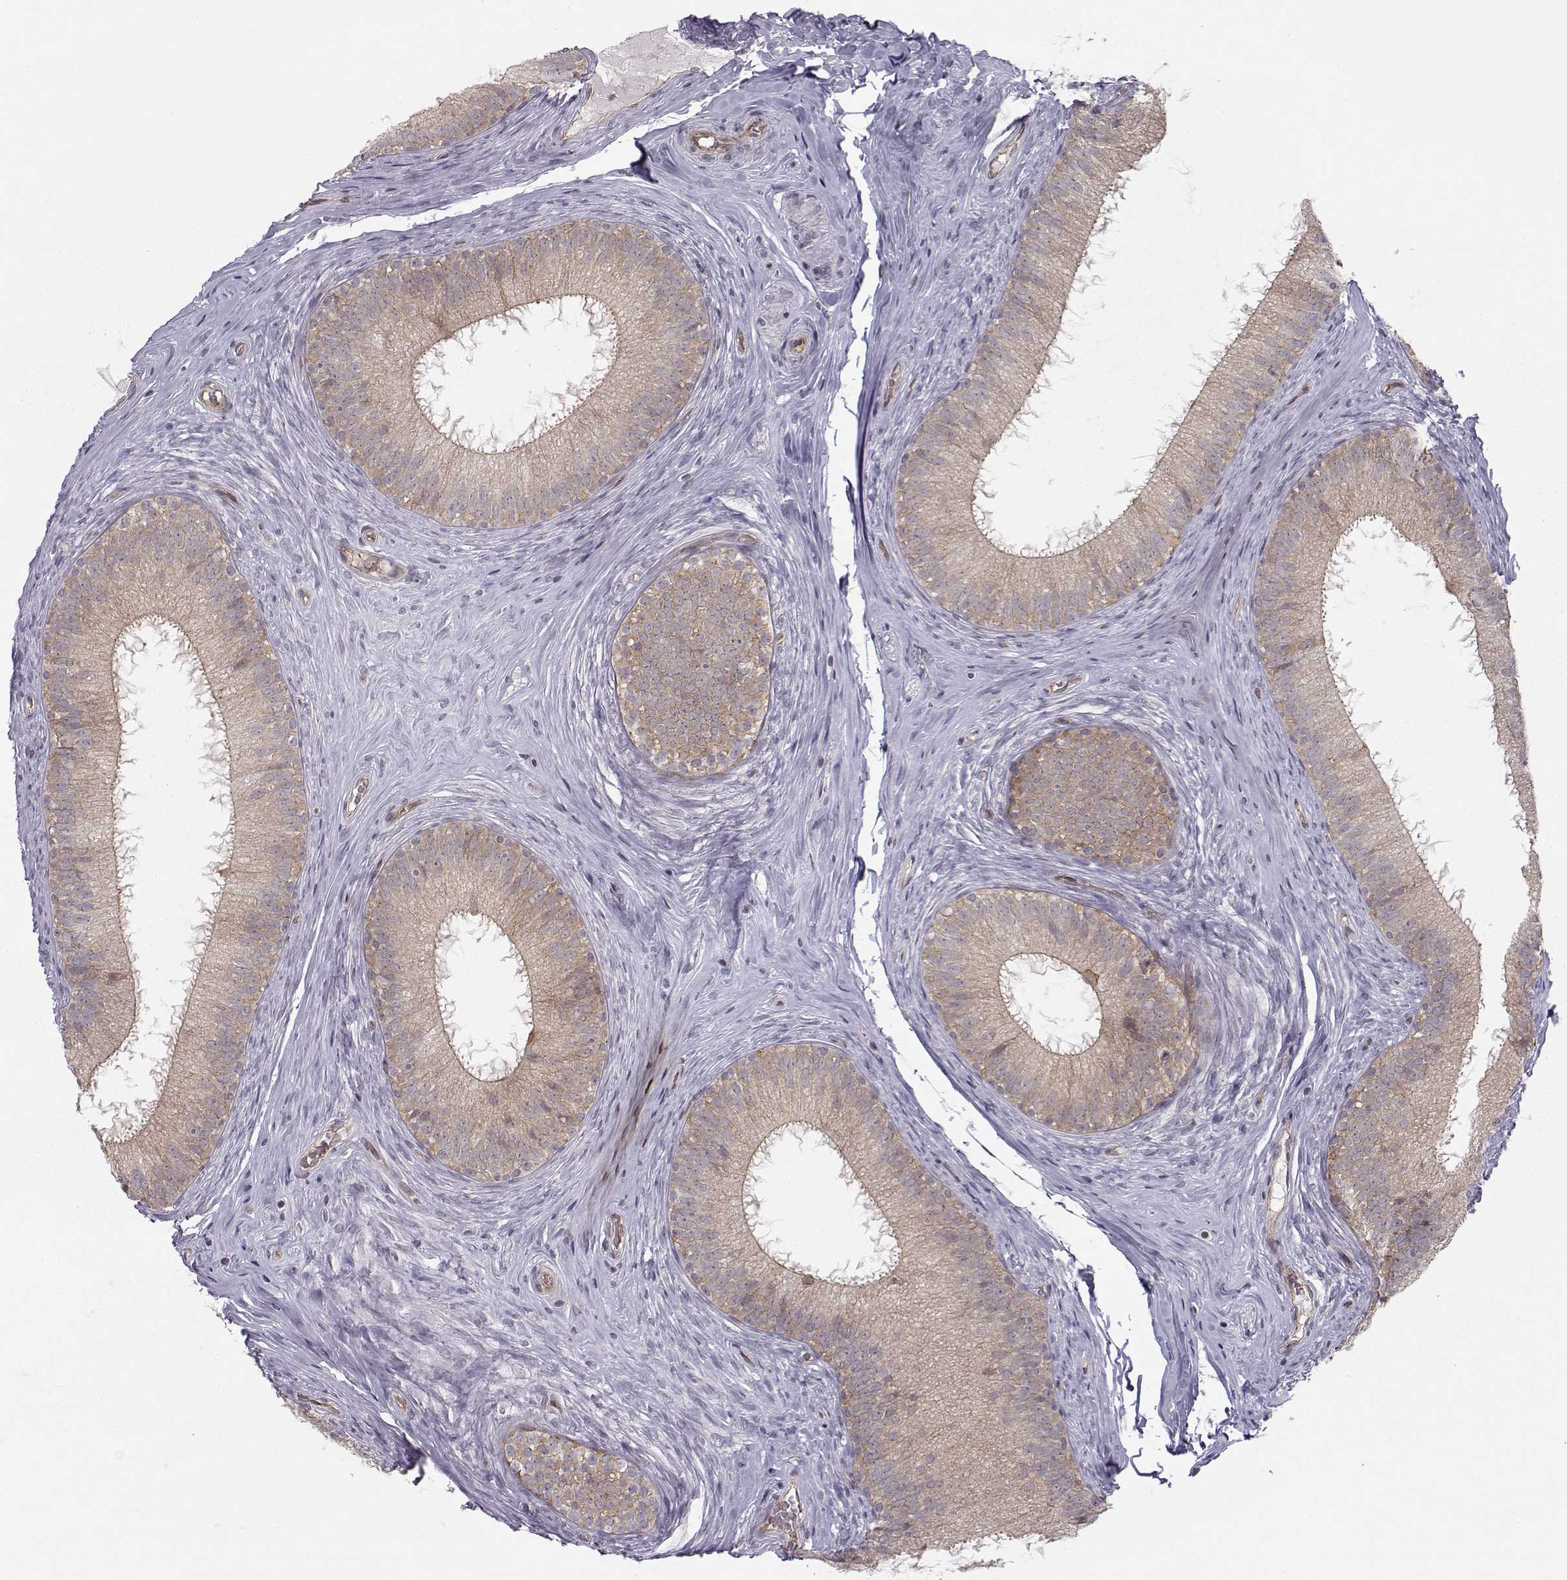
{"staining": {"intensity": "weak", "quantity": ">75%", "location": "cytoplasmic/membranous"}, "tissue": "epididymis", "cell_type": "Glandular cells", "image_type": "normal", "snomed": [{"axis": "morphology", "description": "Normal tissue, NOS"}, {"axis": "morphology", "description": "Carcinoma, Embryonal, NOS"}, {"axis": "topography", "description": "Testis"}, {"axis": "topography", "description": "Epididymis"}], "caption": "This histopathology image exhibits IHC staining of benign epididymis, with low weak cytoplasmic/membranous positivity in about >75% of glandular cells.", "gene": "KIF13B", "patient": {"sex": "male", "age": 24}}